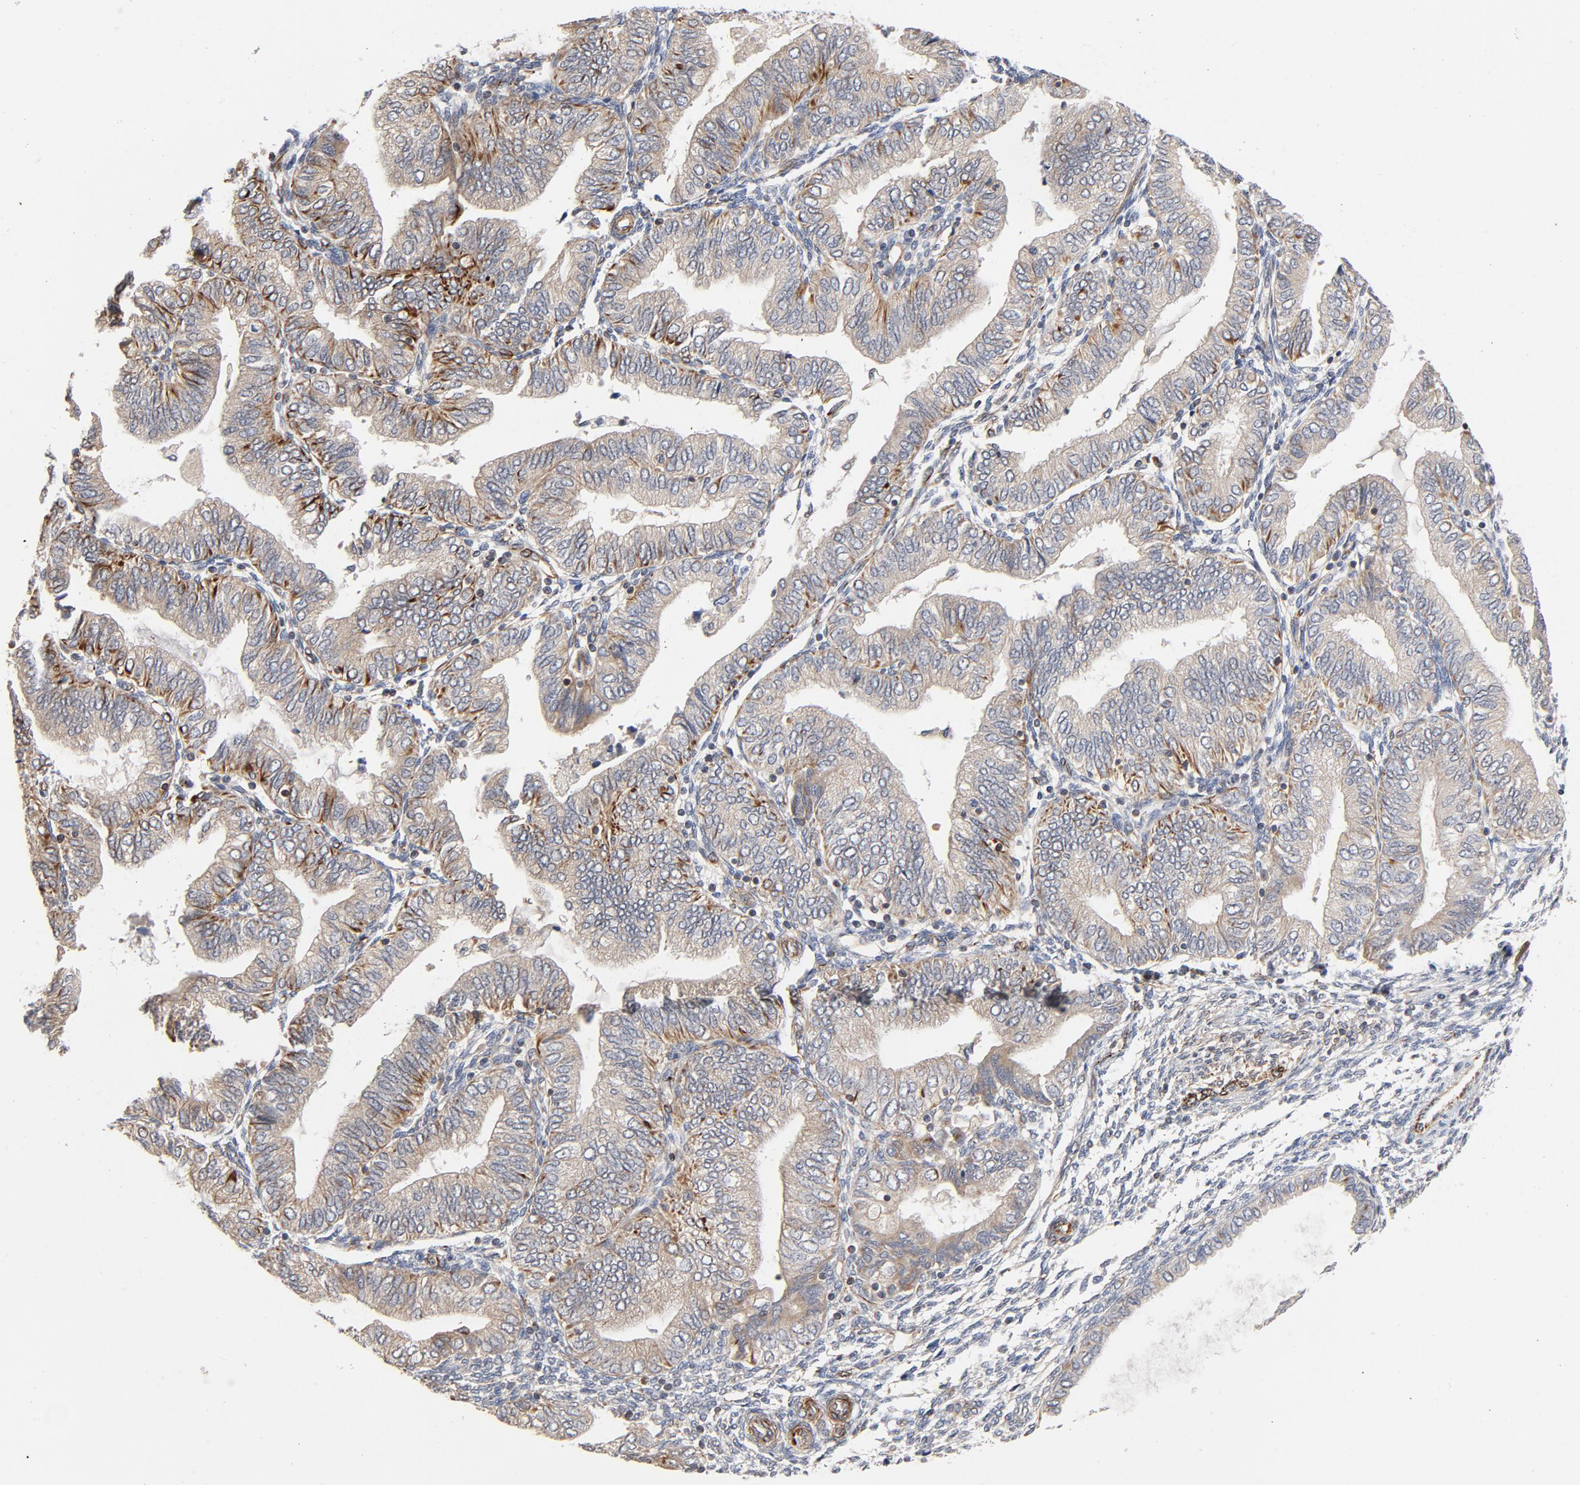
{"staining": {"intensity": "moderate", "quantity": ">75%", "location": "cytoplasmic/membranous"}, "tissue": "endometrial cancer", "cell_type": "Tumor cells", "image_type": "cancer", "snomed": [{"axis": "morphology", "description": "Adenocarcinoma, NOS"}, {"axis": "topography", "description": "Endometrium"}], "caption": "Immunohistochemistry micrograph of neoplastic tissue: human endometrial adenocarcinoma stained using immunohistochemistry (IHC) reveals medium levels of moderate protein expression localized specifically in the cytoplasmic/membranous of tumor cells, appearing as a cytoplasmic/membranous brown color.", "gene": "FAM118A", "patient": {"sex": "female", "age": 51}}